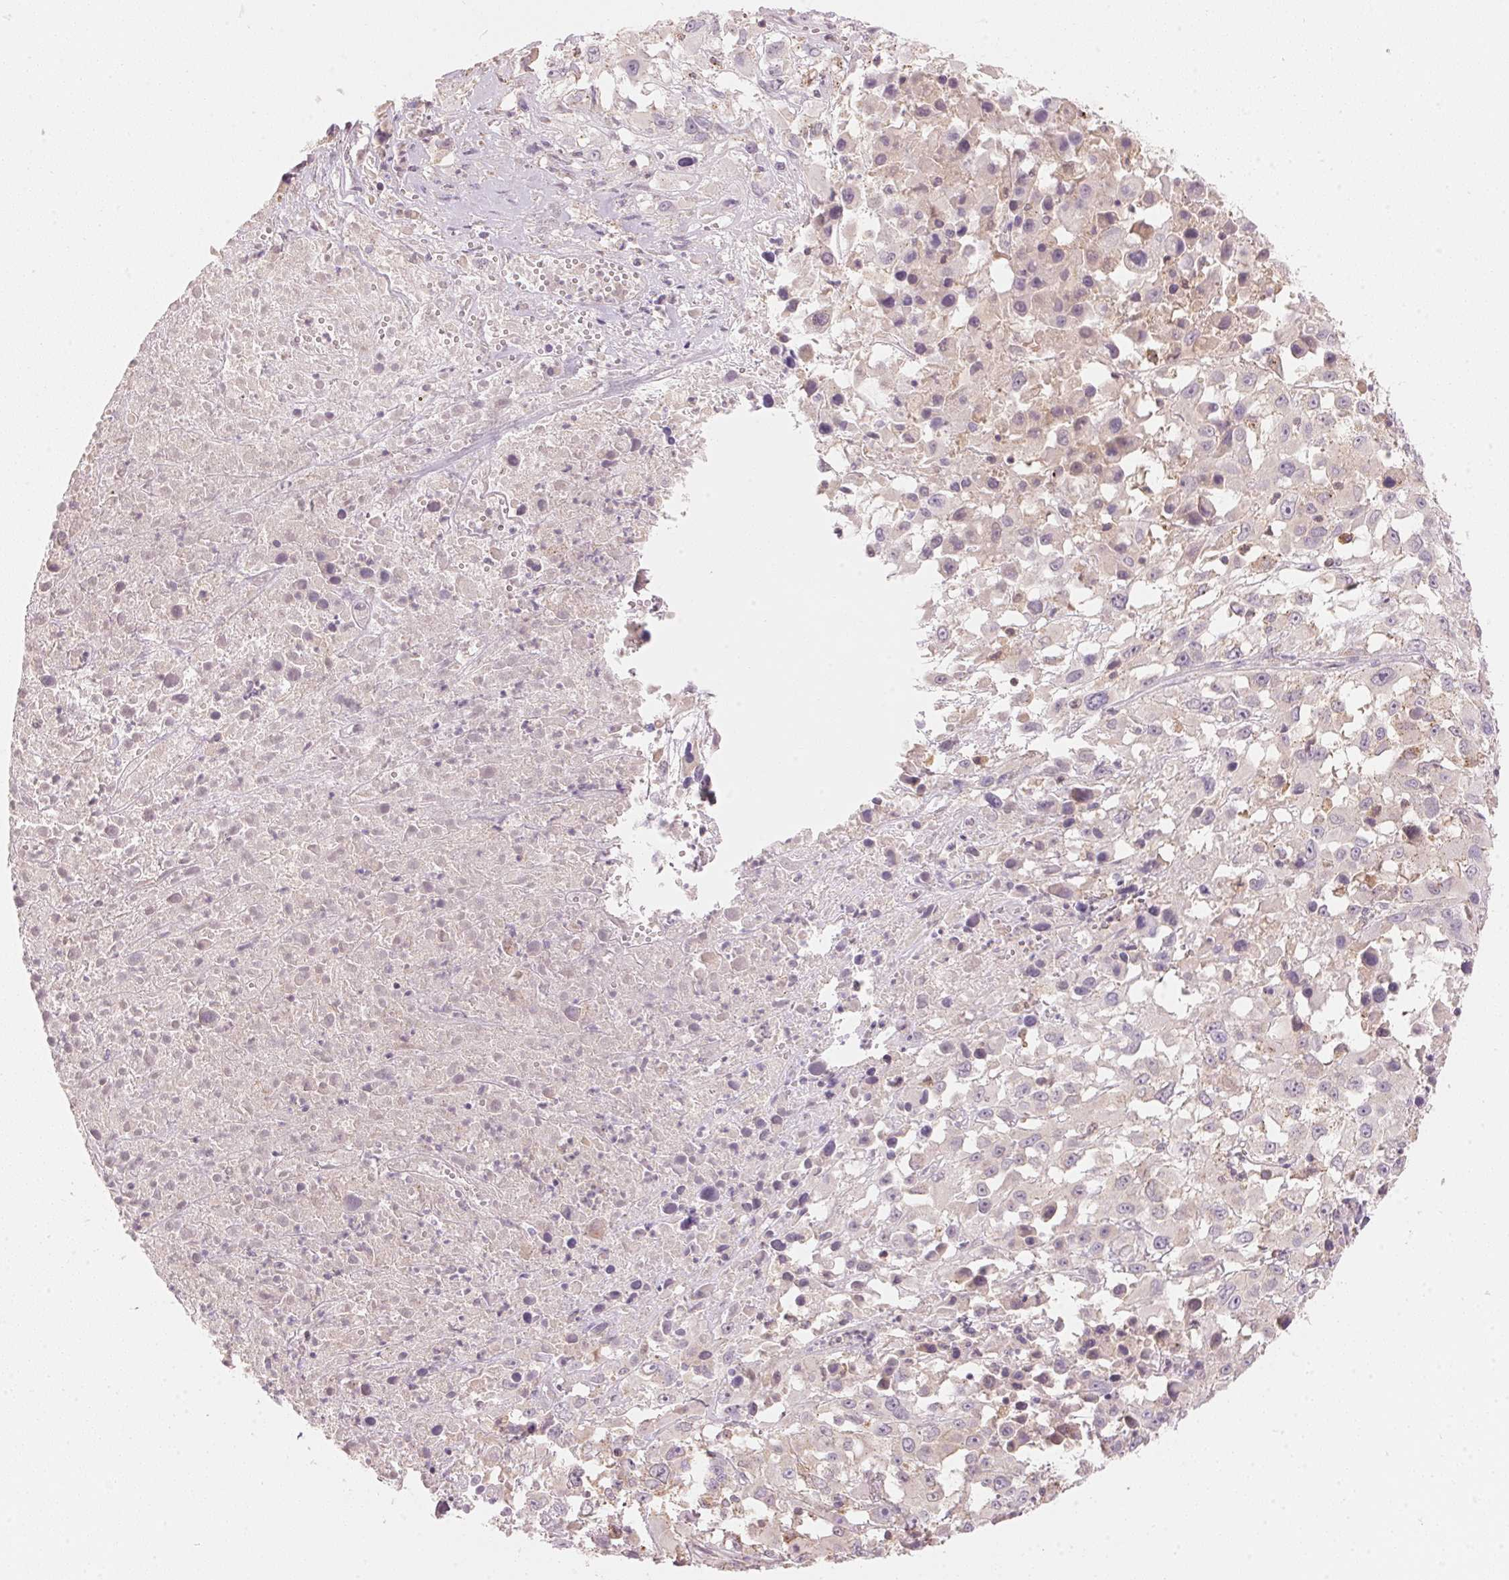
{"staining": {"intensity": "negative", "quantity": "none", "location": "none"}, "tissue": "melanoma", "cell_type": "Tumor cells", "image_type": "cancer", "snomed": [{"axis": "morphology", "description": "Malignant melanoma, Metastatic site"}, {"axis": "topography", "description": "Soft tissue"}], "caption": "Immunohistochemical staining of malignant melanoma (metastatic site) exhibits no significant positivity in tumor cells.", "gene": "HOXB13", "patient": {"sex": "male", "age": 50}}